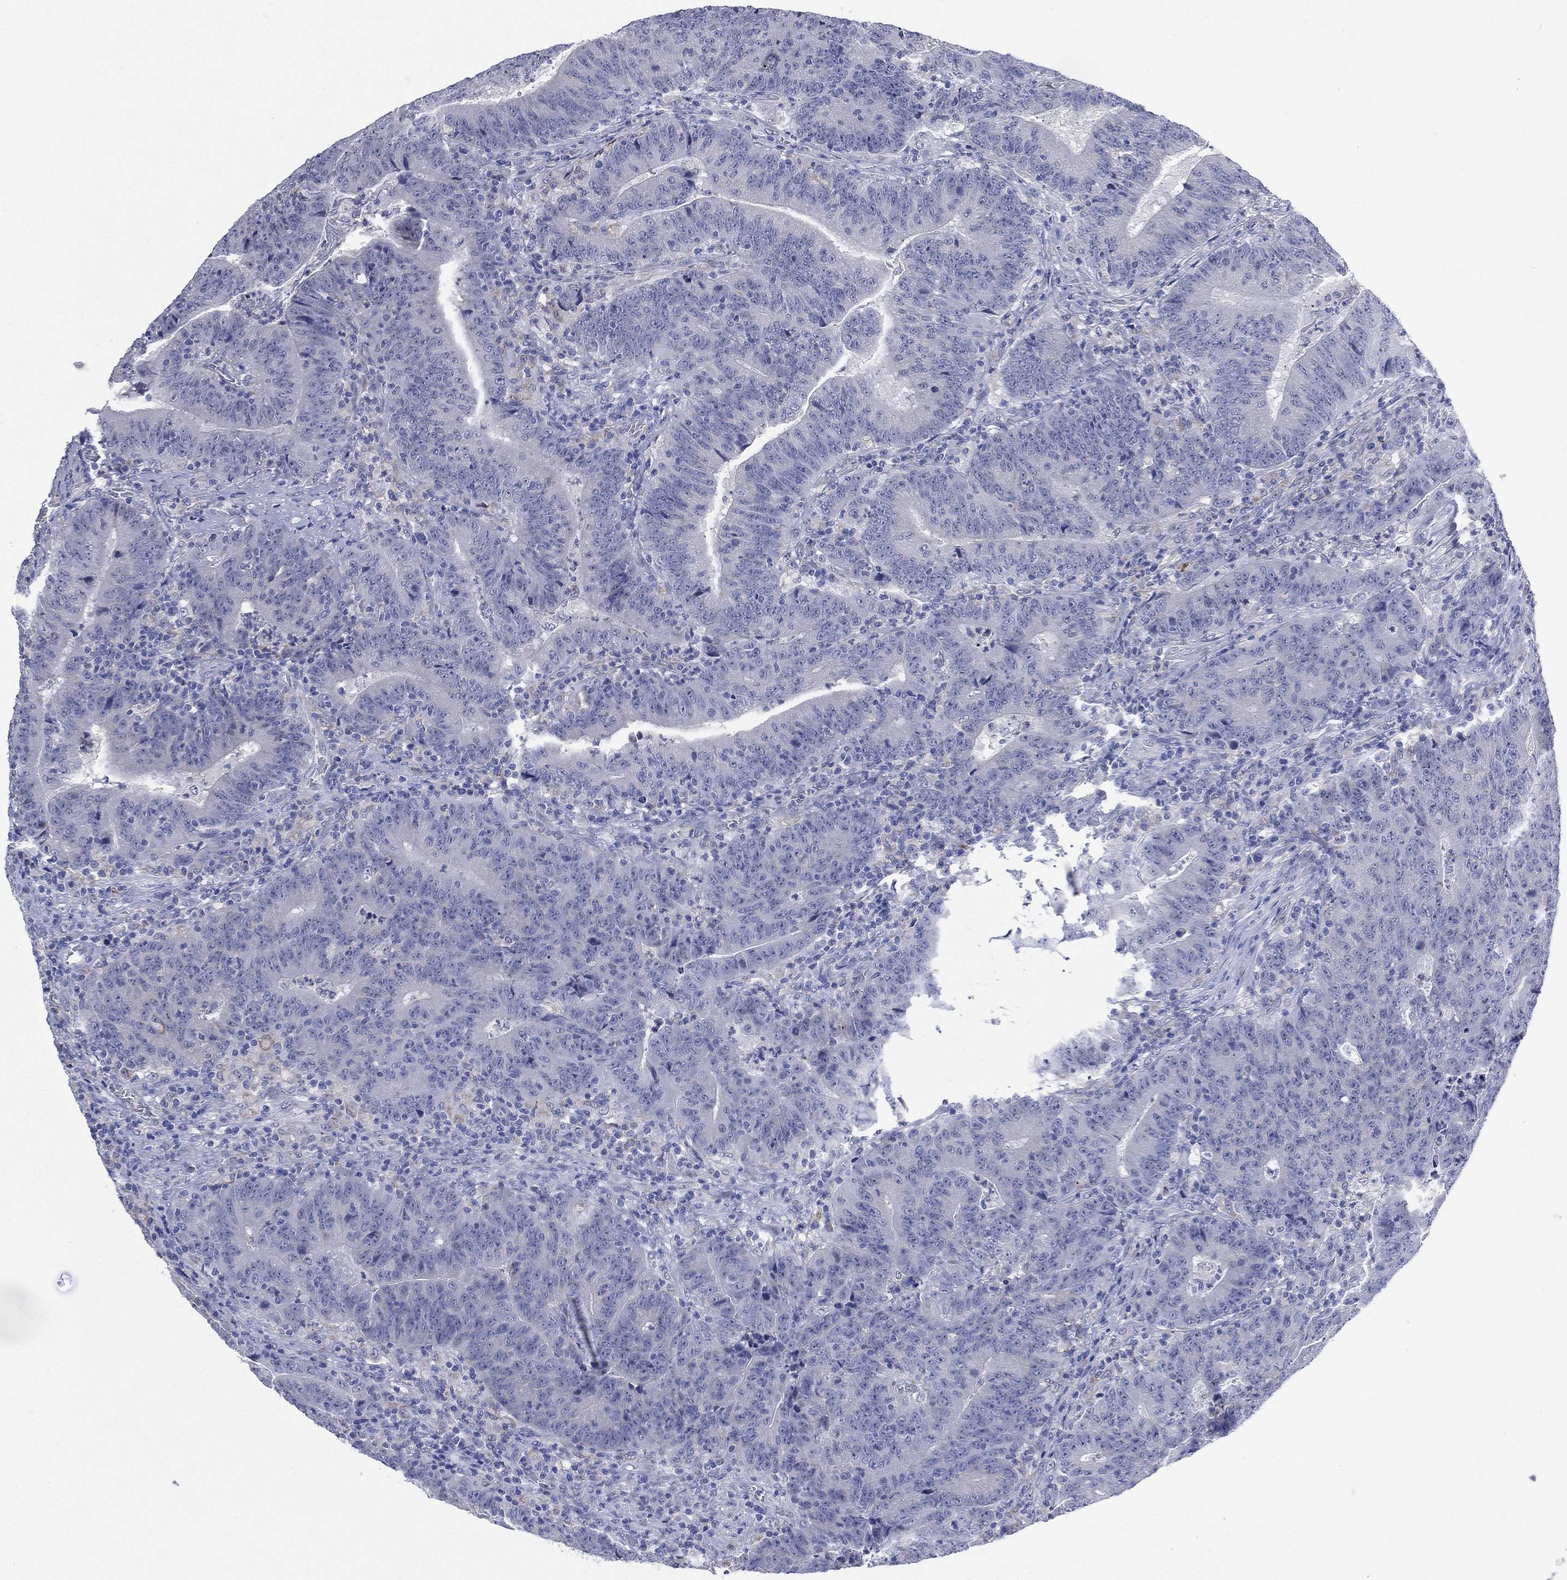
{"staining": {"intensity": "negative", "quantity": "none", "location": "none"}, "tissue": "colorectal cancer", "cell_type": "Tumor cells", "image_type": "cancer", "snomed": [{"axis": "morphology", "description": "Adenocarcinoma, NOS"}, {"axis": "topography", "description": "Colon"}], "caption": "The histopathology image shows no staining of tumor cells in colorectal cancer.", "gene": "AKAP3", "patient": {"sex": "female", "age": 75}}